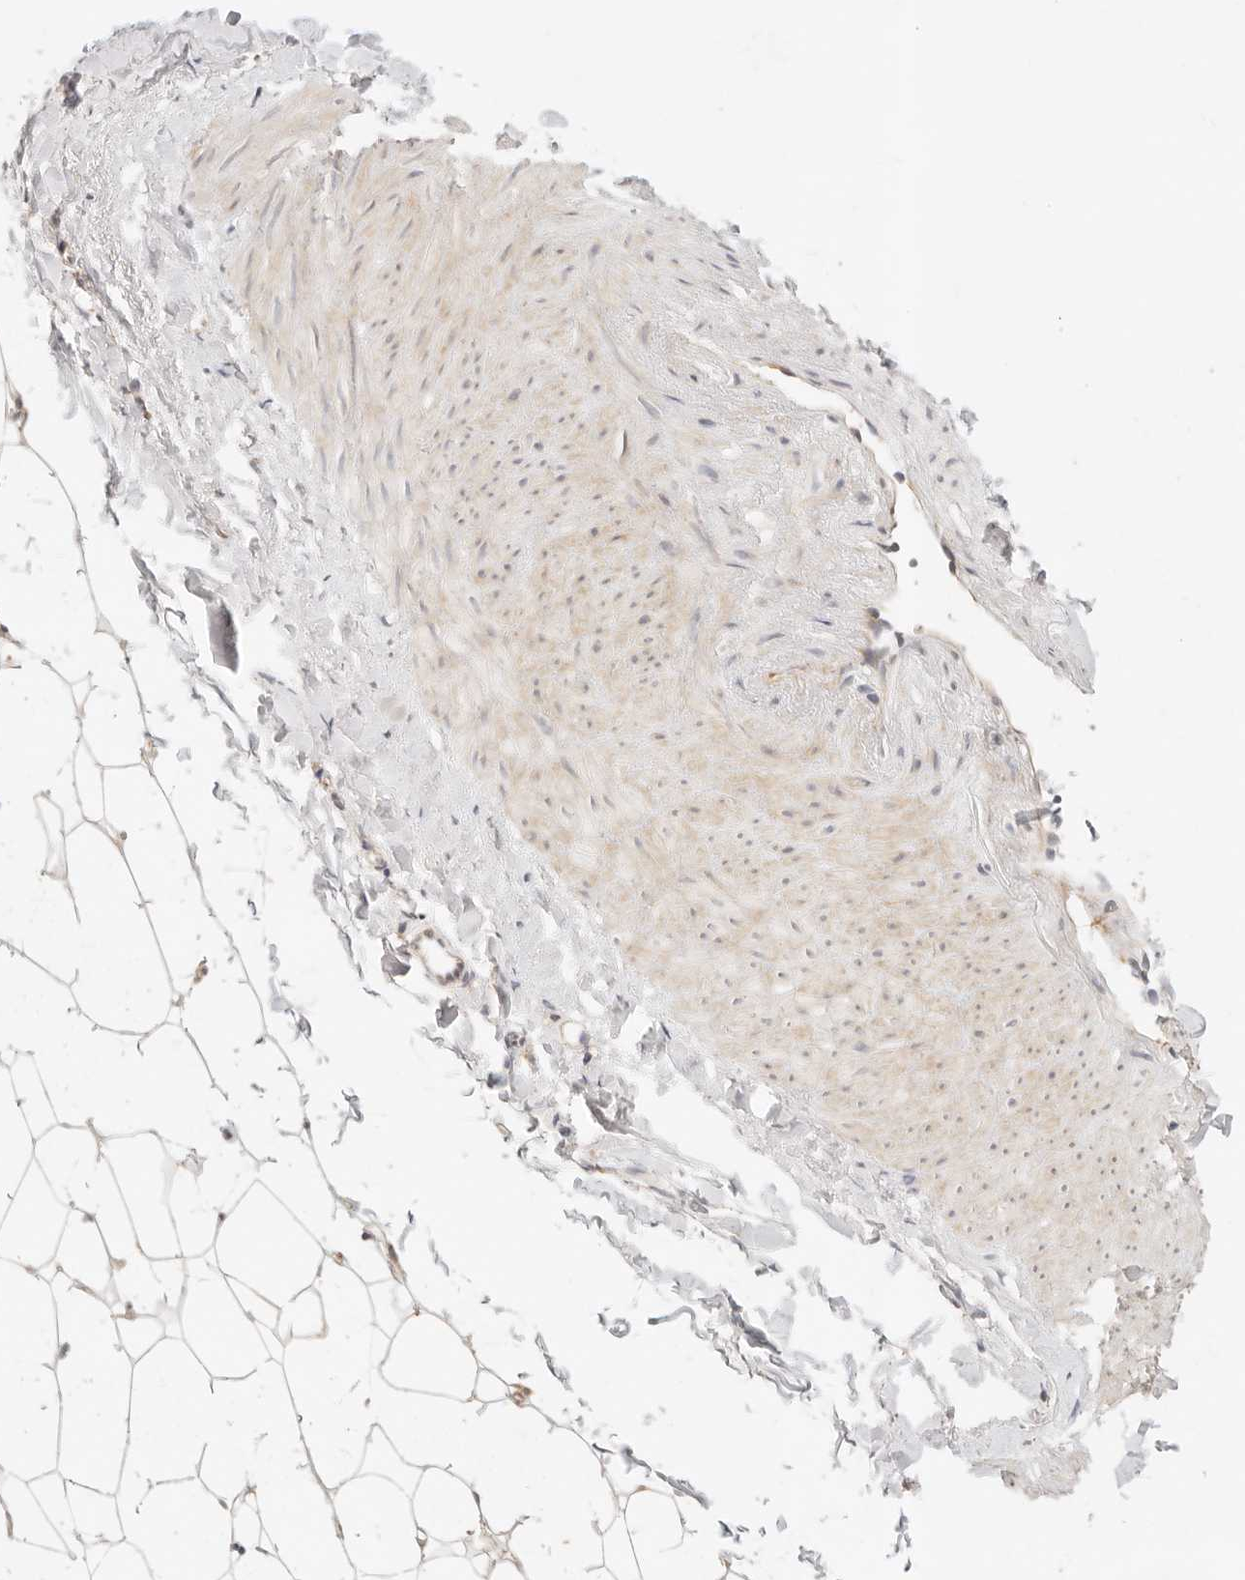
{"staining": {"intensity": "weak", "quantity": ">75%", "location": "cytoplasmic/membranous,nuclear"}, "tissue": "breast", "cell_type": "Adipocytes", "image_type": "normal", "snomed": [{"axis": "morphology", "description": "Normal tissue, NOS"}, {"axis": "topography", "description": "Breast"}], "caption": "Adipocytes demonstrate weak cytoplasmic/membranous,nuclear staining in approximately >75% of cells in normal breast.", "gene": "GPR156", "patient": {"sex": "female", "age": 23}}